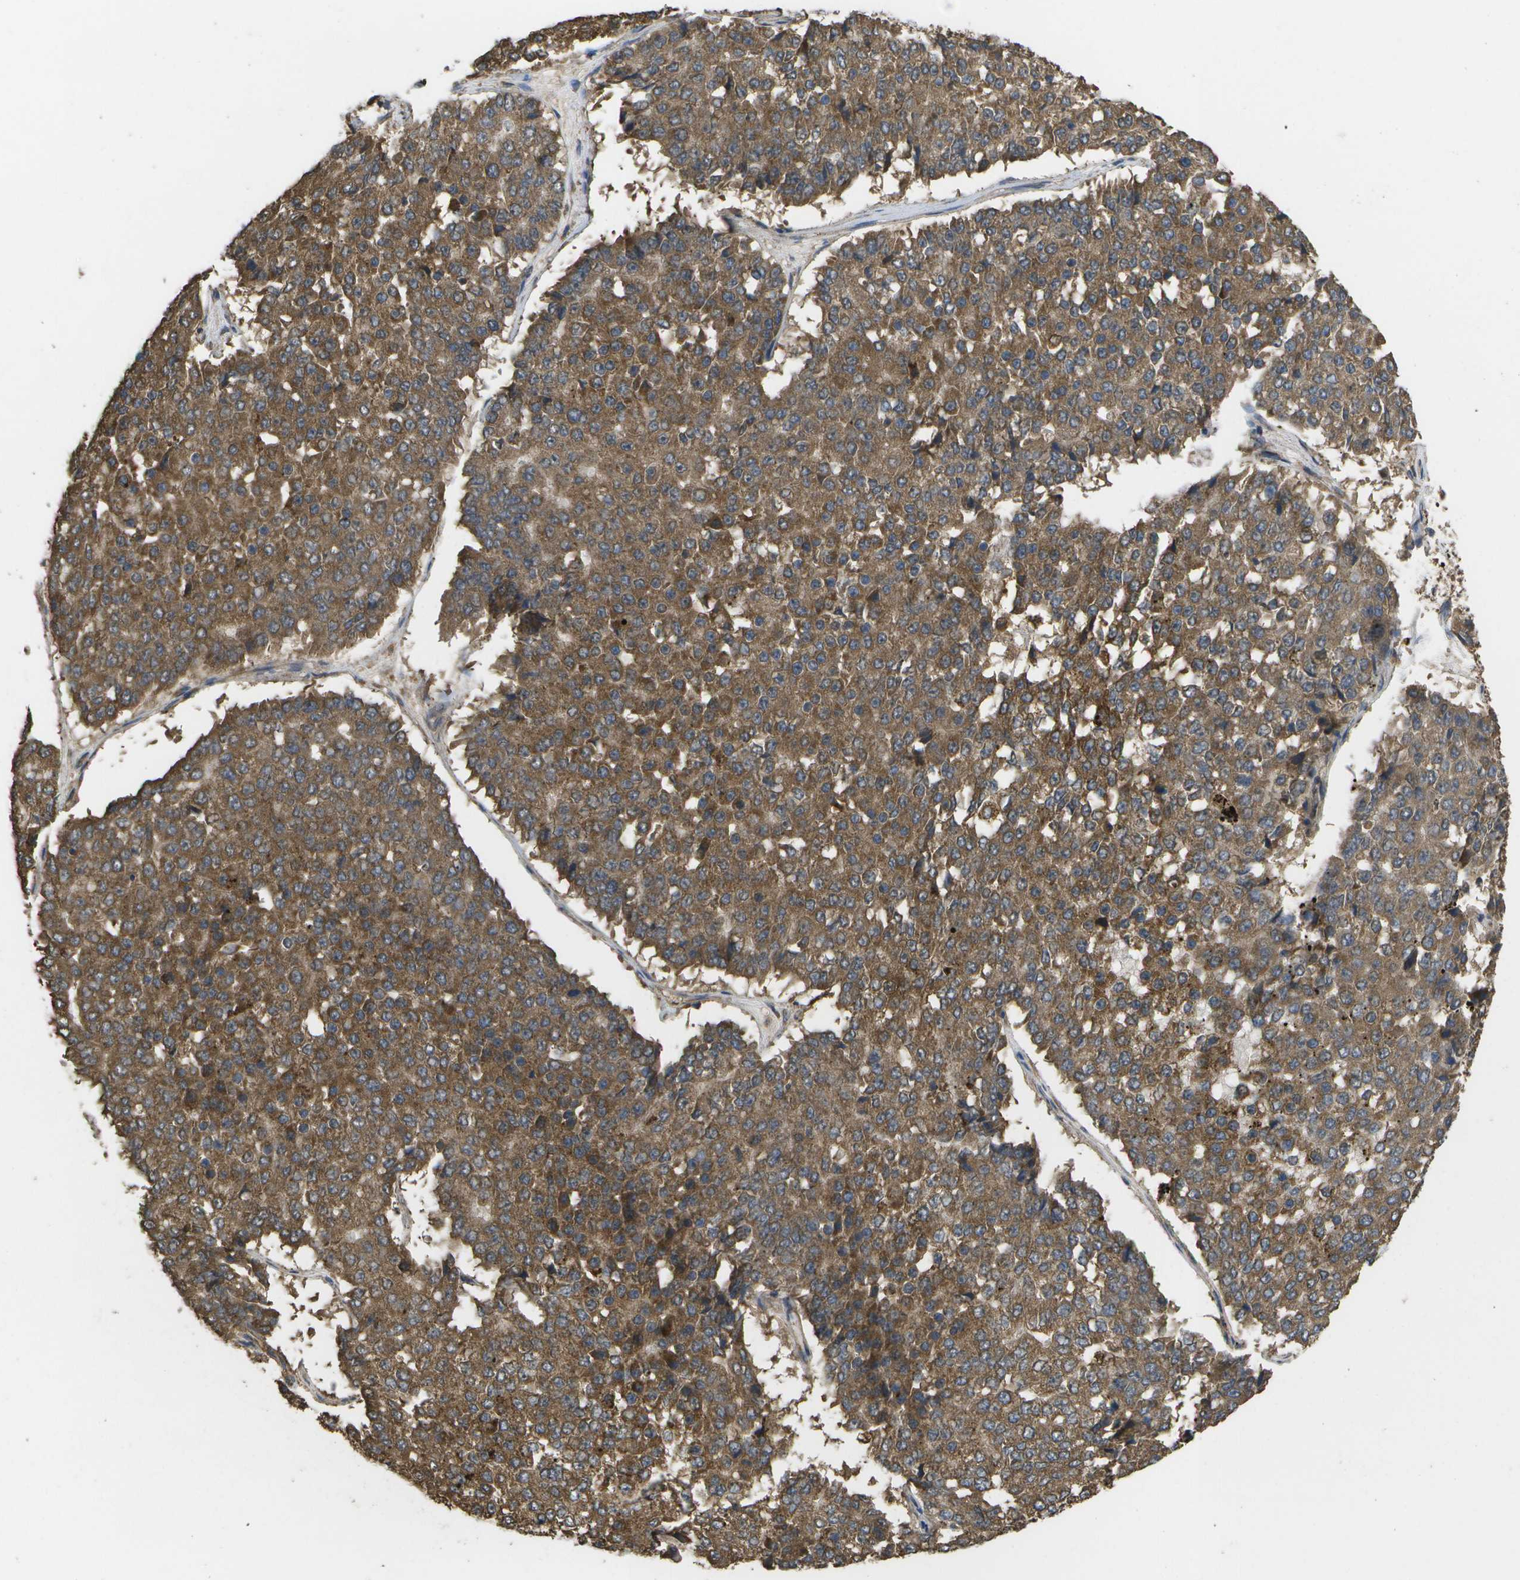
{"staining": {"intensity": "moderate", "quantity": ">75%", "location": "cytoplasmic/membranous"}, "tissue": "pancreatic cancer", "cell_type": "Tumor cells", "image_type": "cancer", "snomed": [{"axis": "morphology", "description": "Adenocarcinoma, NOS"}, {"axis": "topography", "description": "Pancreas"}], "caption": "A high-resolution photomicrograph shows immunohistochemistry staining of pancreatic cancer (adenocarcinoma), which shows moderate cytoplasmic/membranous expression in approximately >75% of tumor cells.", "gene": "SACS", "patient": {"sex": "male", "age": 50}}